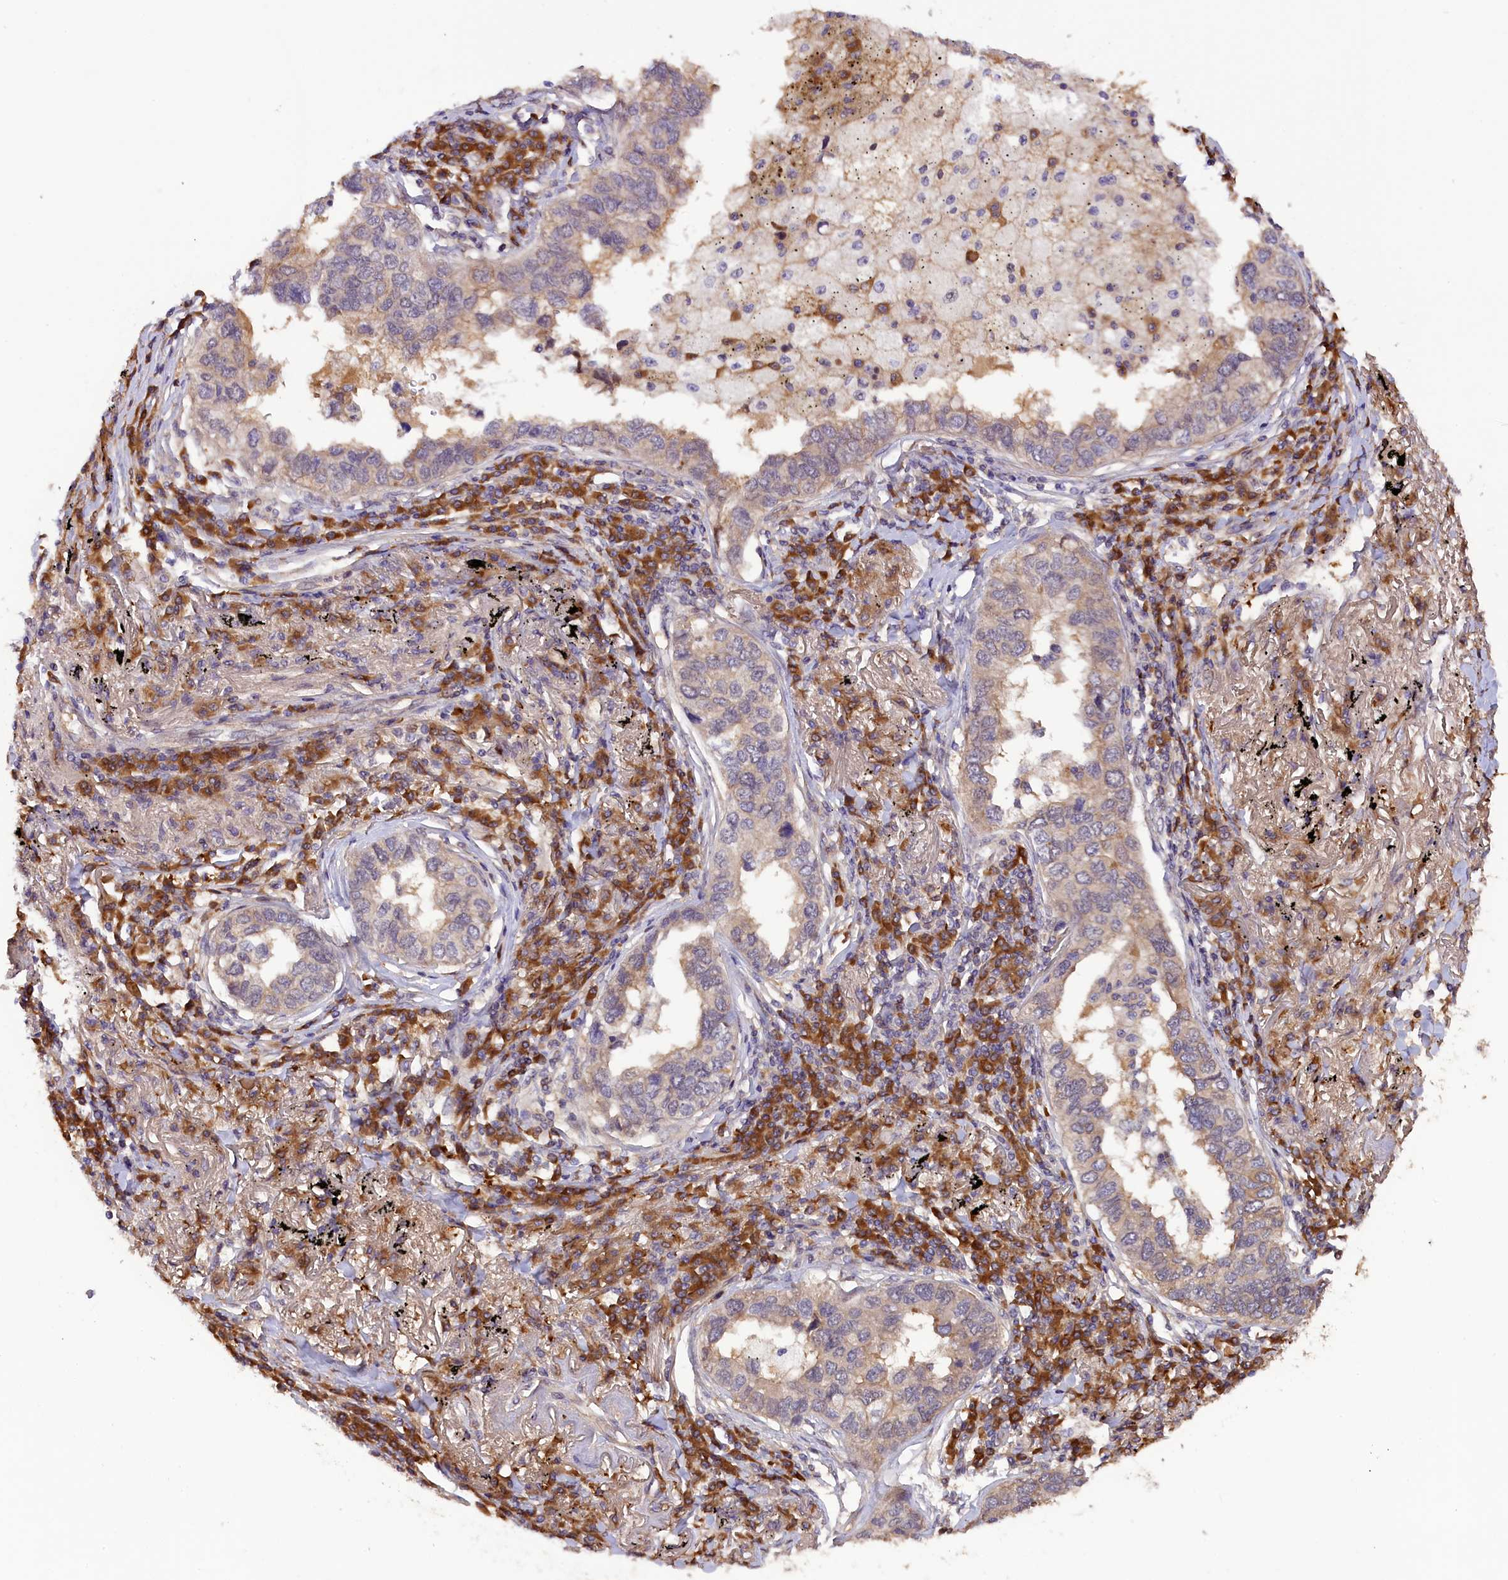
{"staining": {"intensity": "weak", "quantity": "25%-75%", "location": "cytoplasmic/membranous"}, "tissue": "lung cancer", "cell_type": "Tumor cells", "image_type": "cancer", "snomed": [{"axis": "morphology", "description": "Adenocarcinoma, NOS"}, {"axis": "topography", "description": "Lung"}], "caption": "The micrograph shows staining of lung cancer (adenocarcinoma), revealing weak cytoplasmic/membranous protein expression (brown color) within tumor cells.", "gene": "SETD6", "patient": {"sex": "male", "age": 65}}